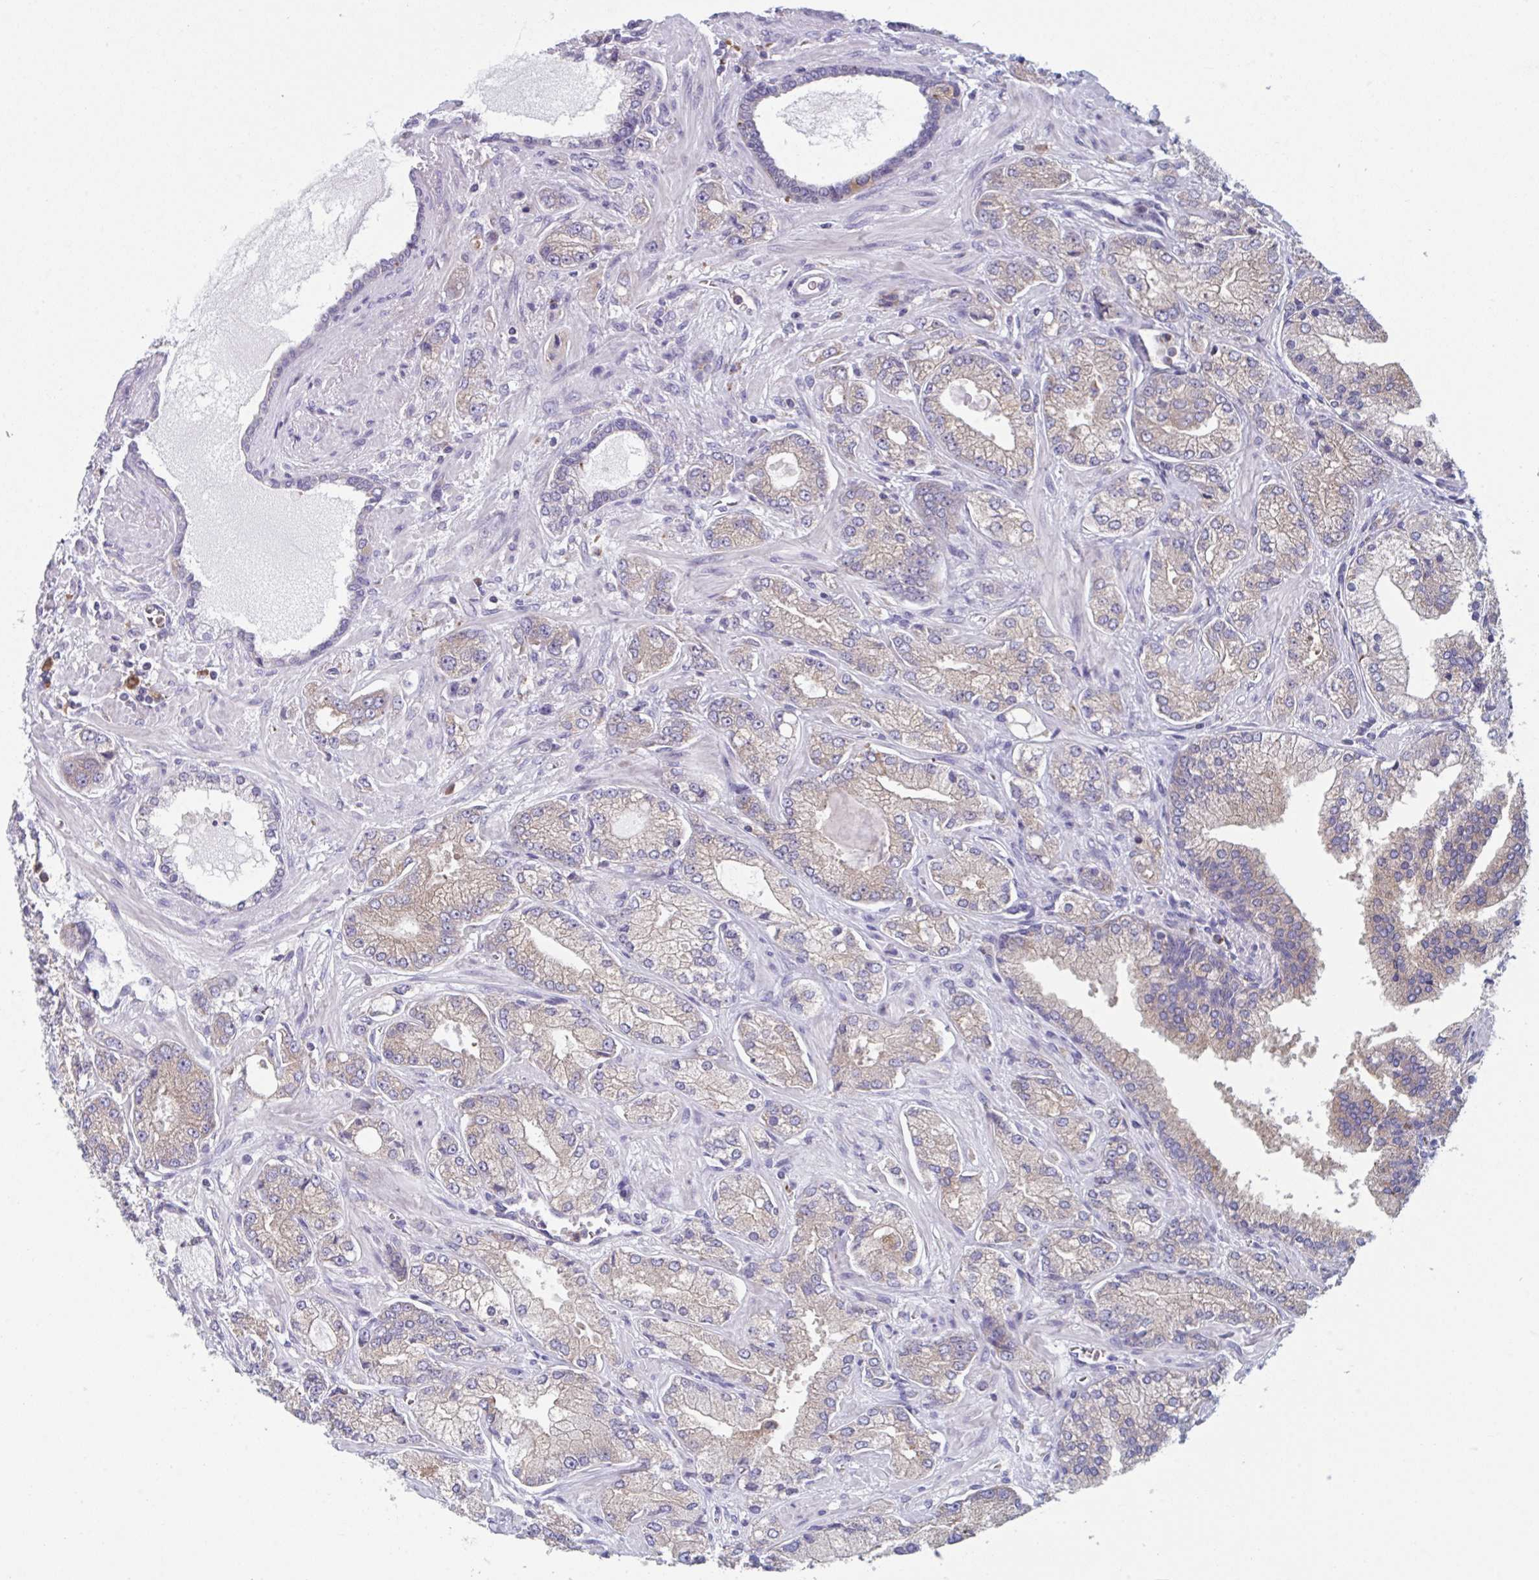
{"staining": {"intensity": "weak", "quantity": "<25%", "location": "cytoplasmic/membranous"}, "tissue": "prostate cancer", "cell_type": "Tumor cells", "image_type": "cancer", "snomed": [{"axis": "morphology", "description": "Normal tissue, NOS"}, {"axis": "morphology", "description": "Adenocarcinoma, High grade"}, {"axis": "topography", "description": "Prostate"}, {"axis": "topography", "description": "Peripheral nerve tissue"}], "caption": "There is no significant expression in tumor cells of high-grade adenocarcinoma (prostate).", "gene": "NIPSNAP1", "patient": {"sex": "male", "age": 68}}